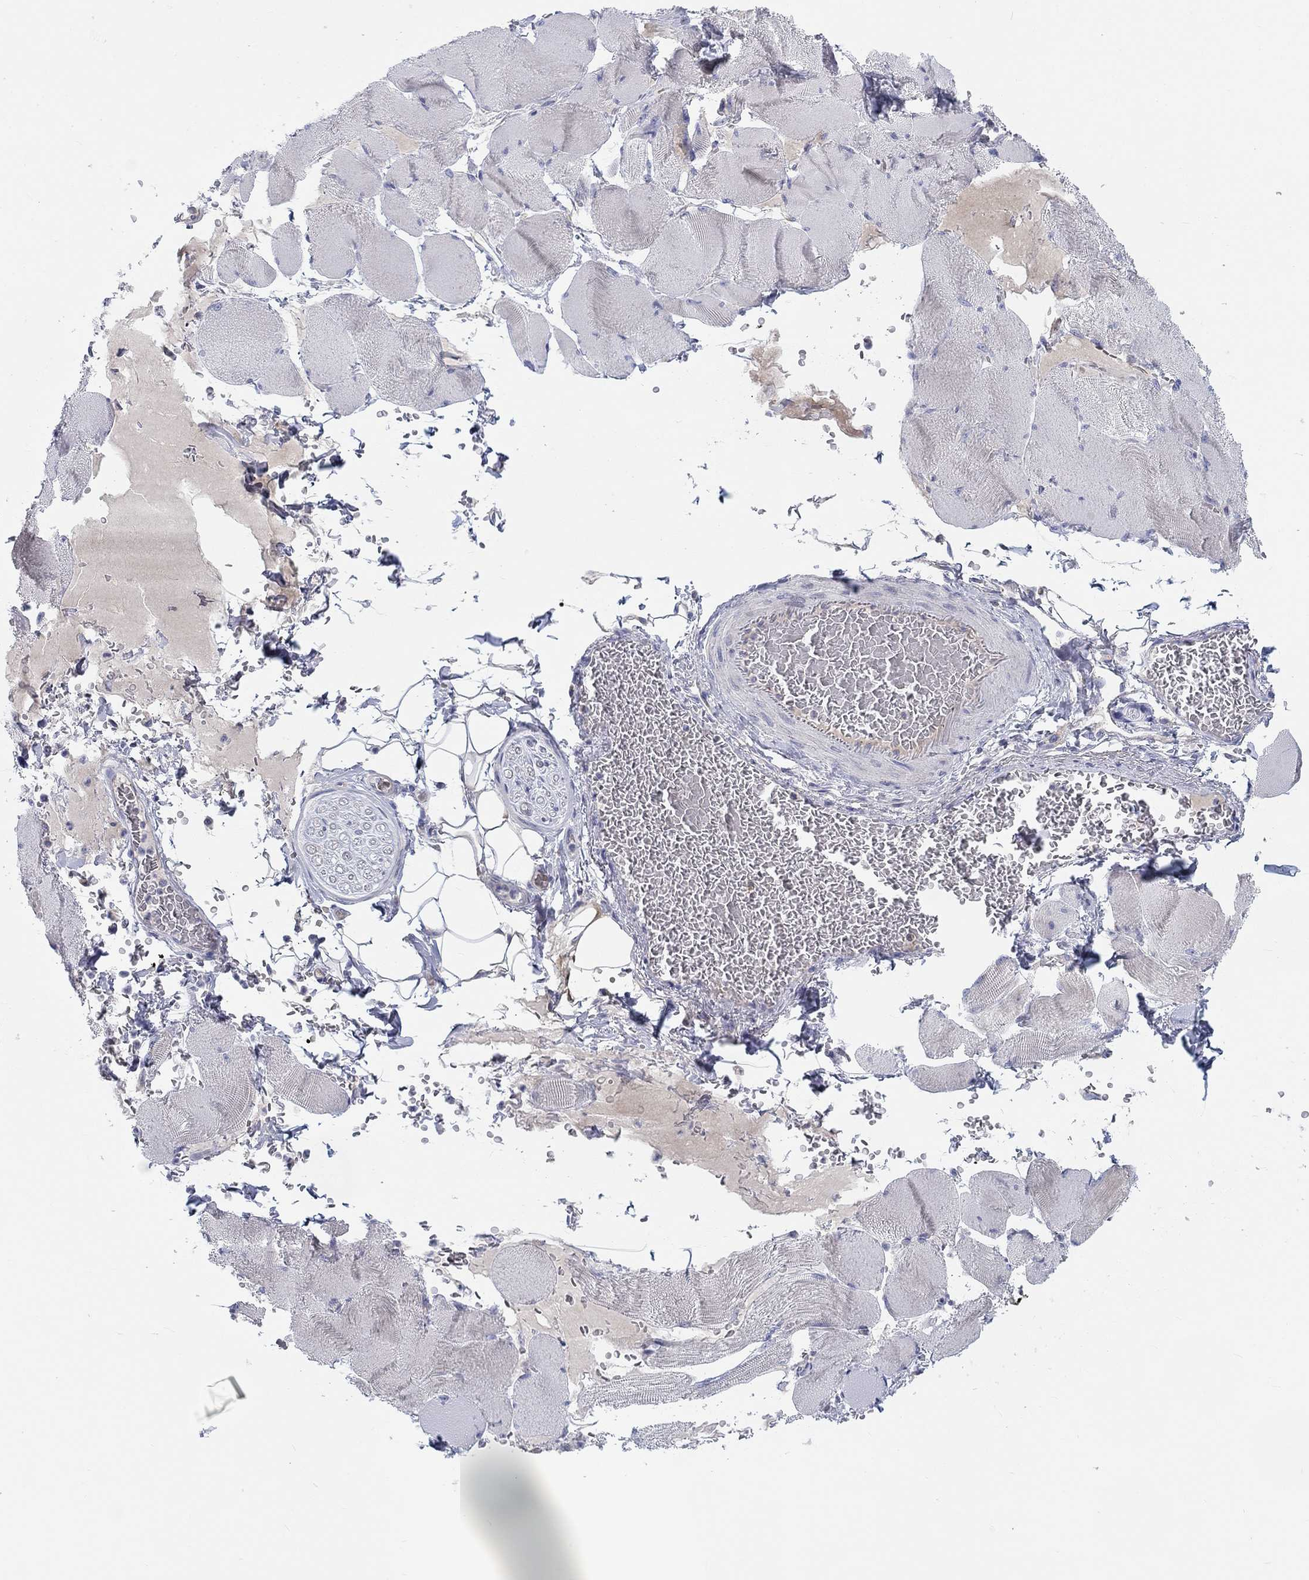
{"staining": {"intensity": "negative", "quantity": "none", "location": "none"}, "tissue": "skeletal muscle", "cell_type": "Myocytes", "image_type": "normal", "snomed": [{"axis": "morphology", "description": "Normal tissue, NOS"}, {"axis": "topography", "description": "Skeletal muscle"}], "caption": "A high-resolution image shows IHC staining of unremarkable skeletal muscle, which shows no significant positivity in myocytes.", "gene": "BCO2", "patient": {"sex": "male", "age": 56}}